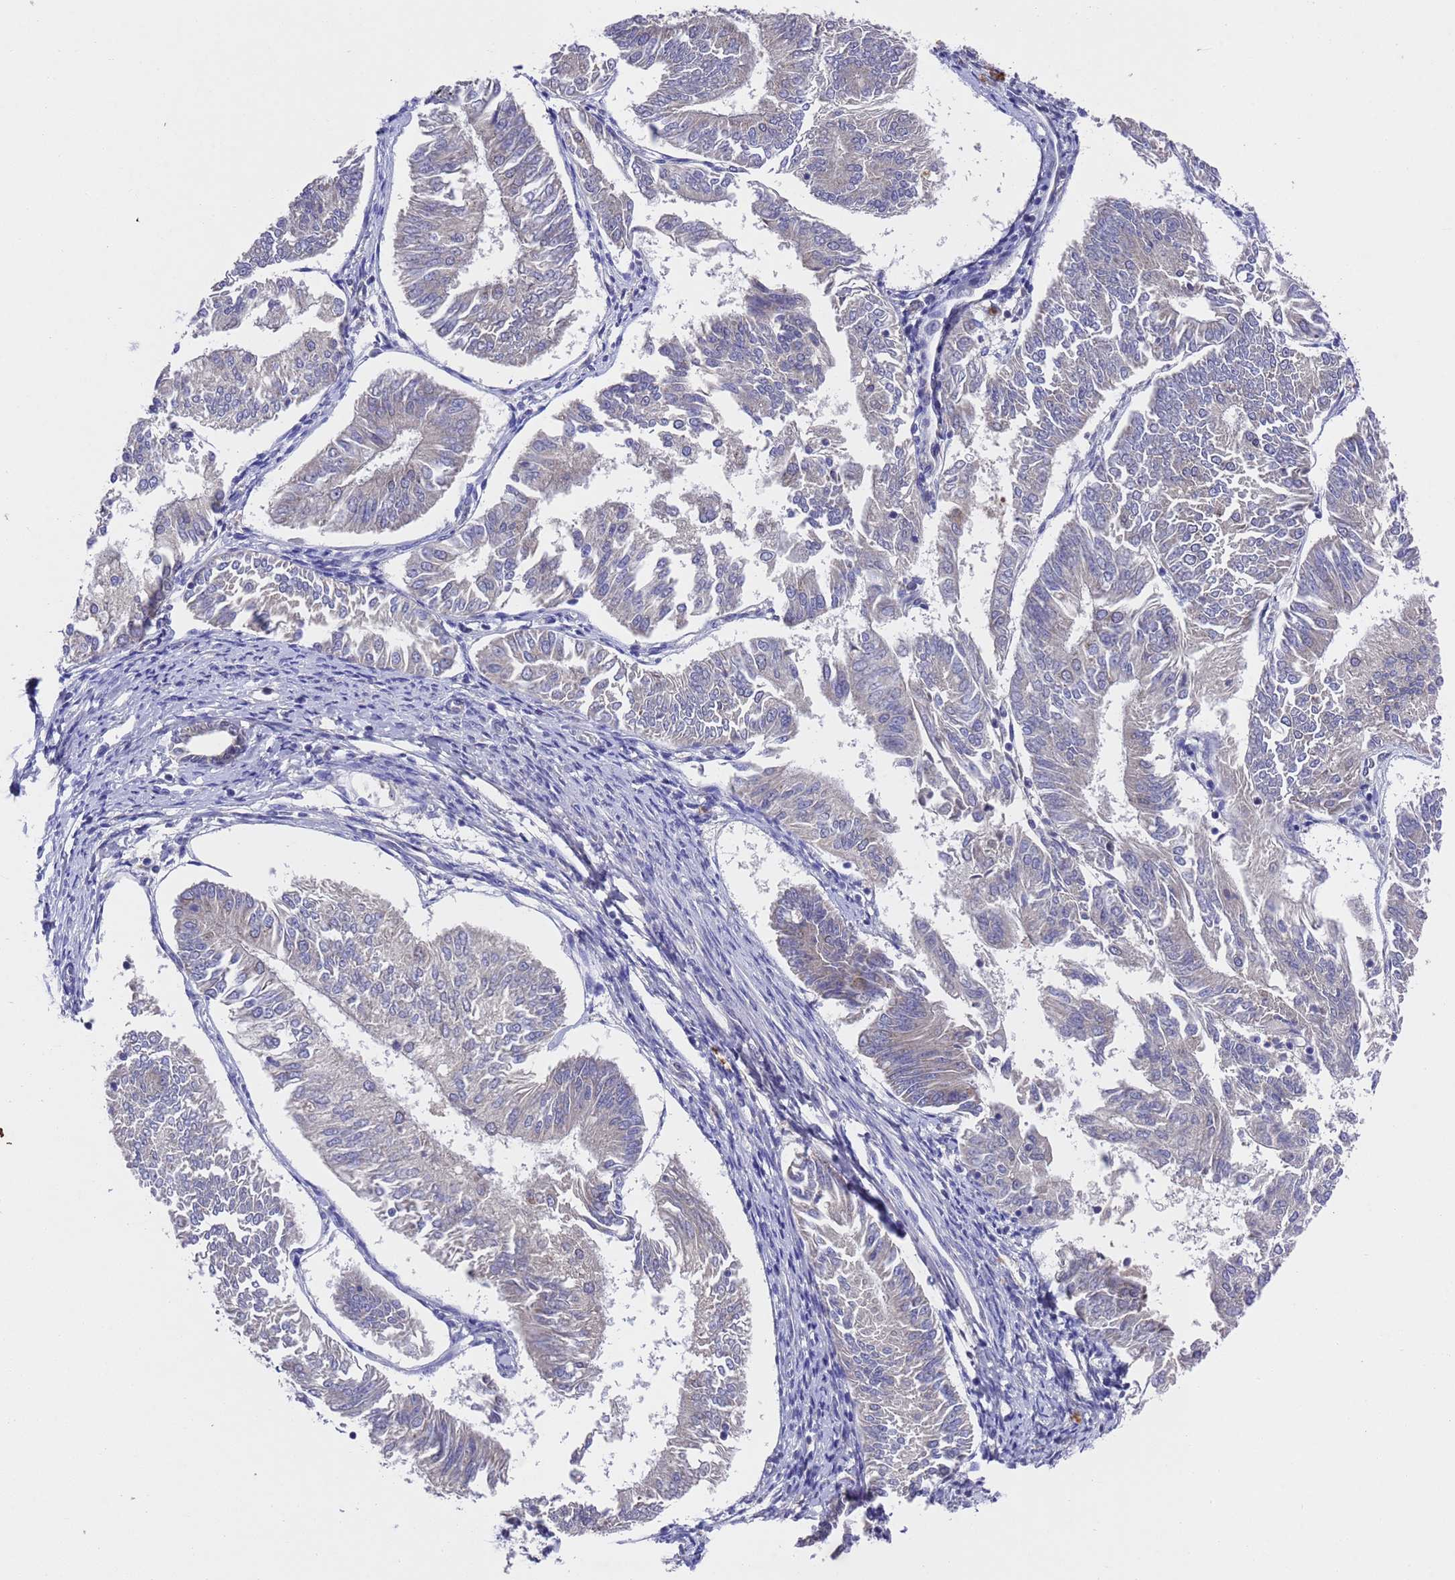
{"staining": {"intensity": "negative", "quantity": "none", "location": "none"}, "tissue": "endometrial cancer", "cell_type": "Tumor cells", "image_type": "cancer", "snomed": [{"axis": "morphology", "description": "Adenocarcinoma, NOS"}, {"axis": "topography", "description": "Endometrium"}], "caption": "DAB (3,3'-diaminobenzidine) immunohistochemical staining of endometrial cancer displays no significant staining in tumor cells.", "gene": "DCAF12L2", "patient": {"sex": "female", "age": 58}}